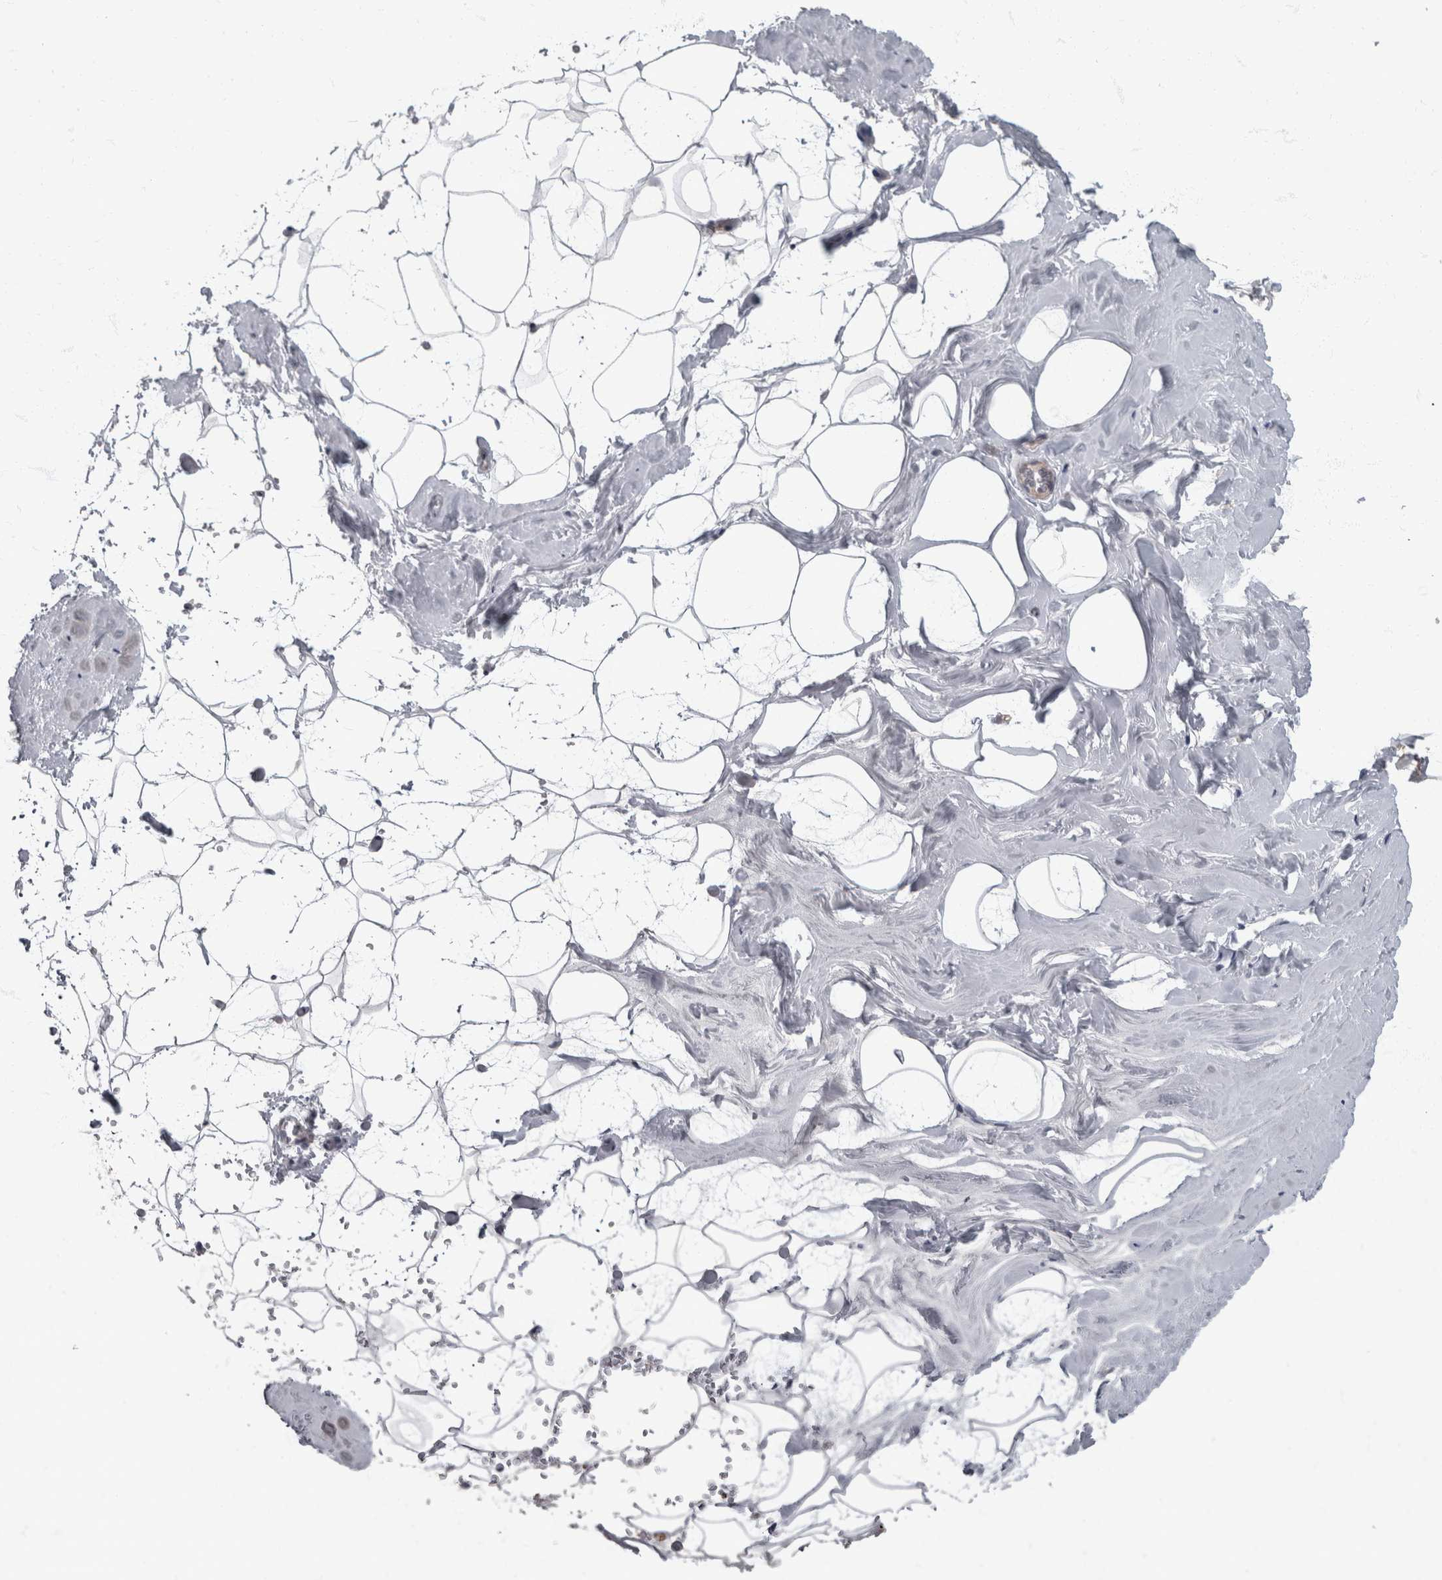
{"staining": {"intensity": "negative", "quantity": "none", "location": "none"}, "tissue": "adipose tissue", "cell_type": "Adipocytes", "image_type": "normal", "snomed": [{"axis": "morphology", "description": "Normal tissue, NOS"}, {"axis": "morphology", "description": "Fibrosis, NOS"}, {"axis": "topography", "description": "Breast"}, {"axis": "topography", "description": "Adipose tissue"}], "caption": "Human adipose tissue stained for a protein using IHC displays no expression in adipocytes.", "gene": "DSG2", "patient": {"sex": "female", "age": 39}}